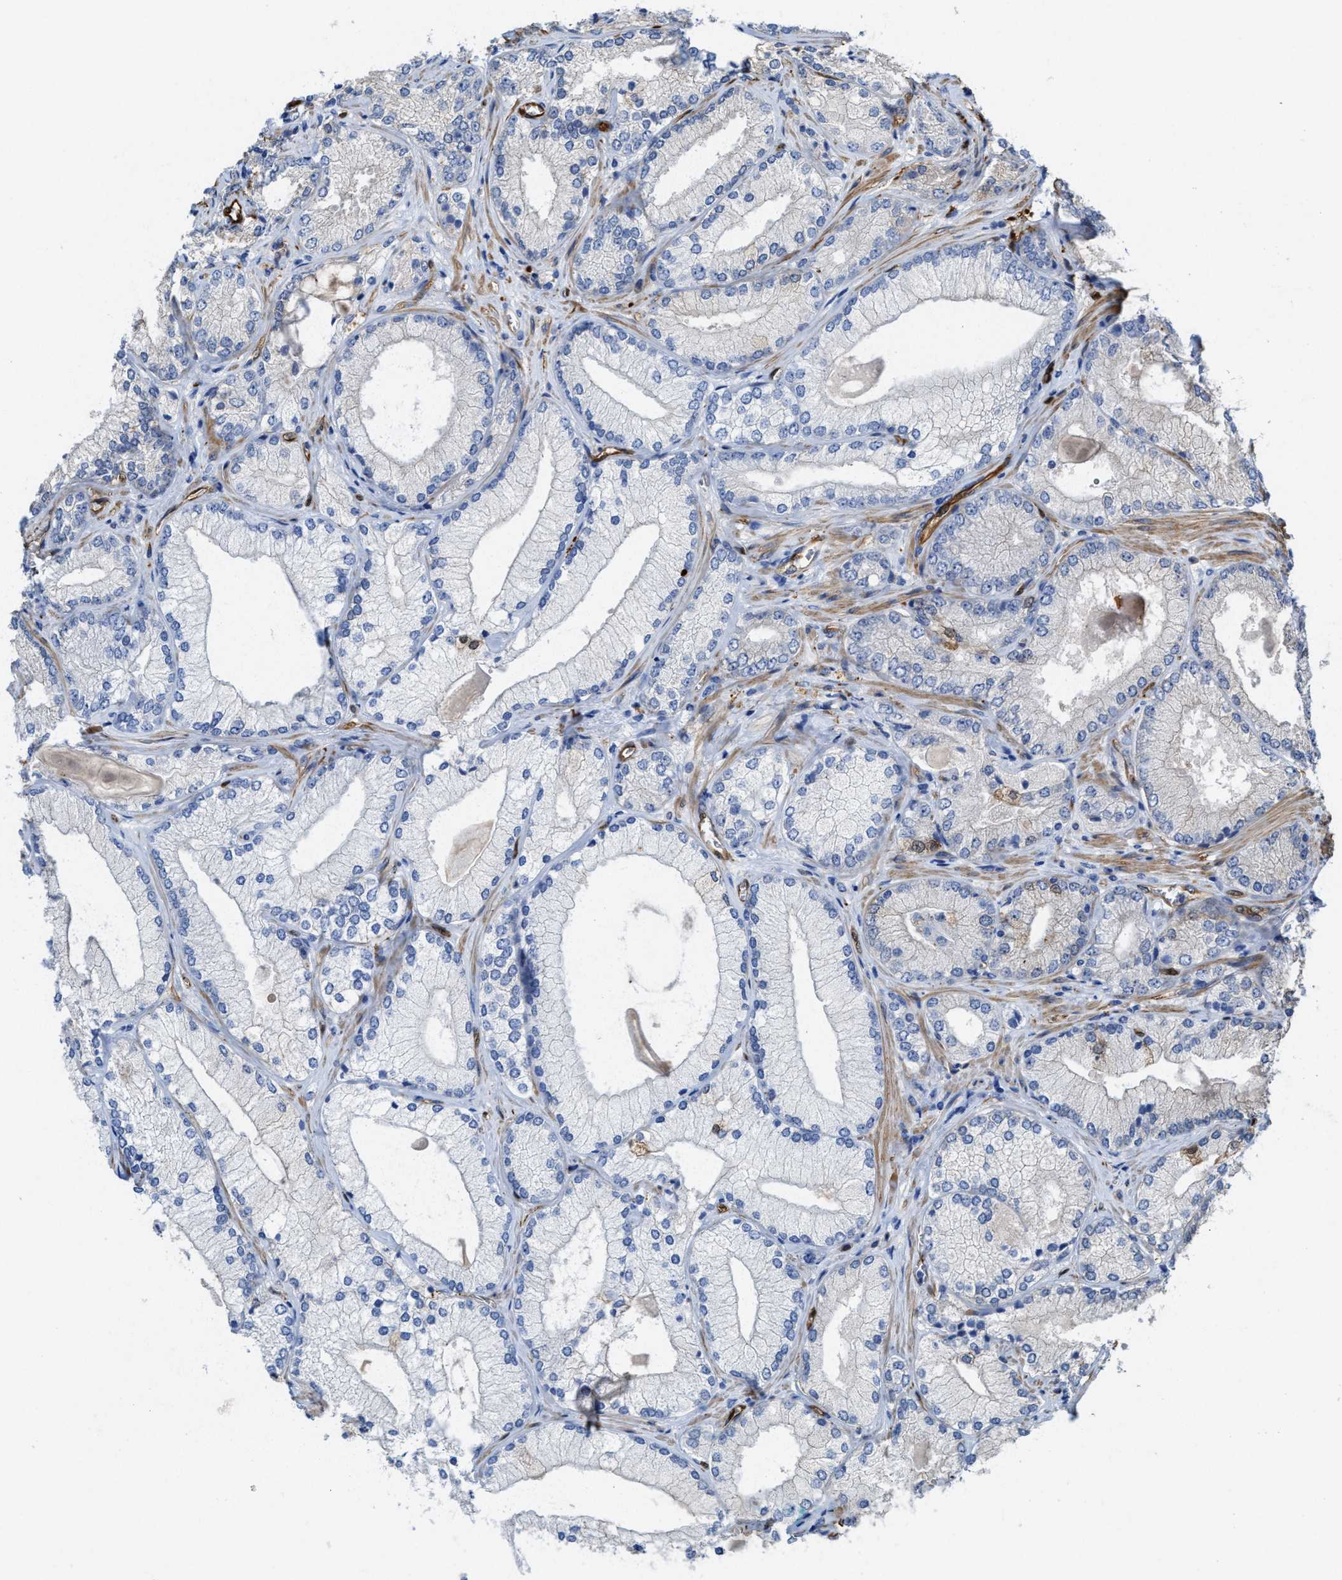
{"staining": {"intensity": "negative", "quantity": "none", "location": "none"}, "tissue": "prostate cancer", "cell_type": "Tumor cells", "image_type": "cancer", "snomed": [{"axis": "morphology", "description": "Adenocarcinoma, Low grade"}, {"axis": "topography", "description": "Prostate"}], "caption": "Immunohistochemistry of prostate cancer displays no expression in tumor cells. The staining was performed using DAB (3,3'-diaminobenzidine) to visualize the protein expression in brown, while the nuclei were stained in blue with hematoxylin (Magnification: 20x).", "gene": "ASS1", "patient": {"sex": "male", "age": 65}}